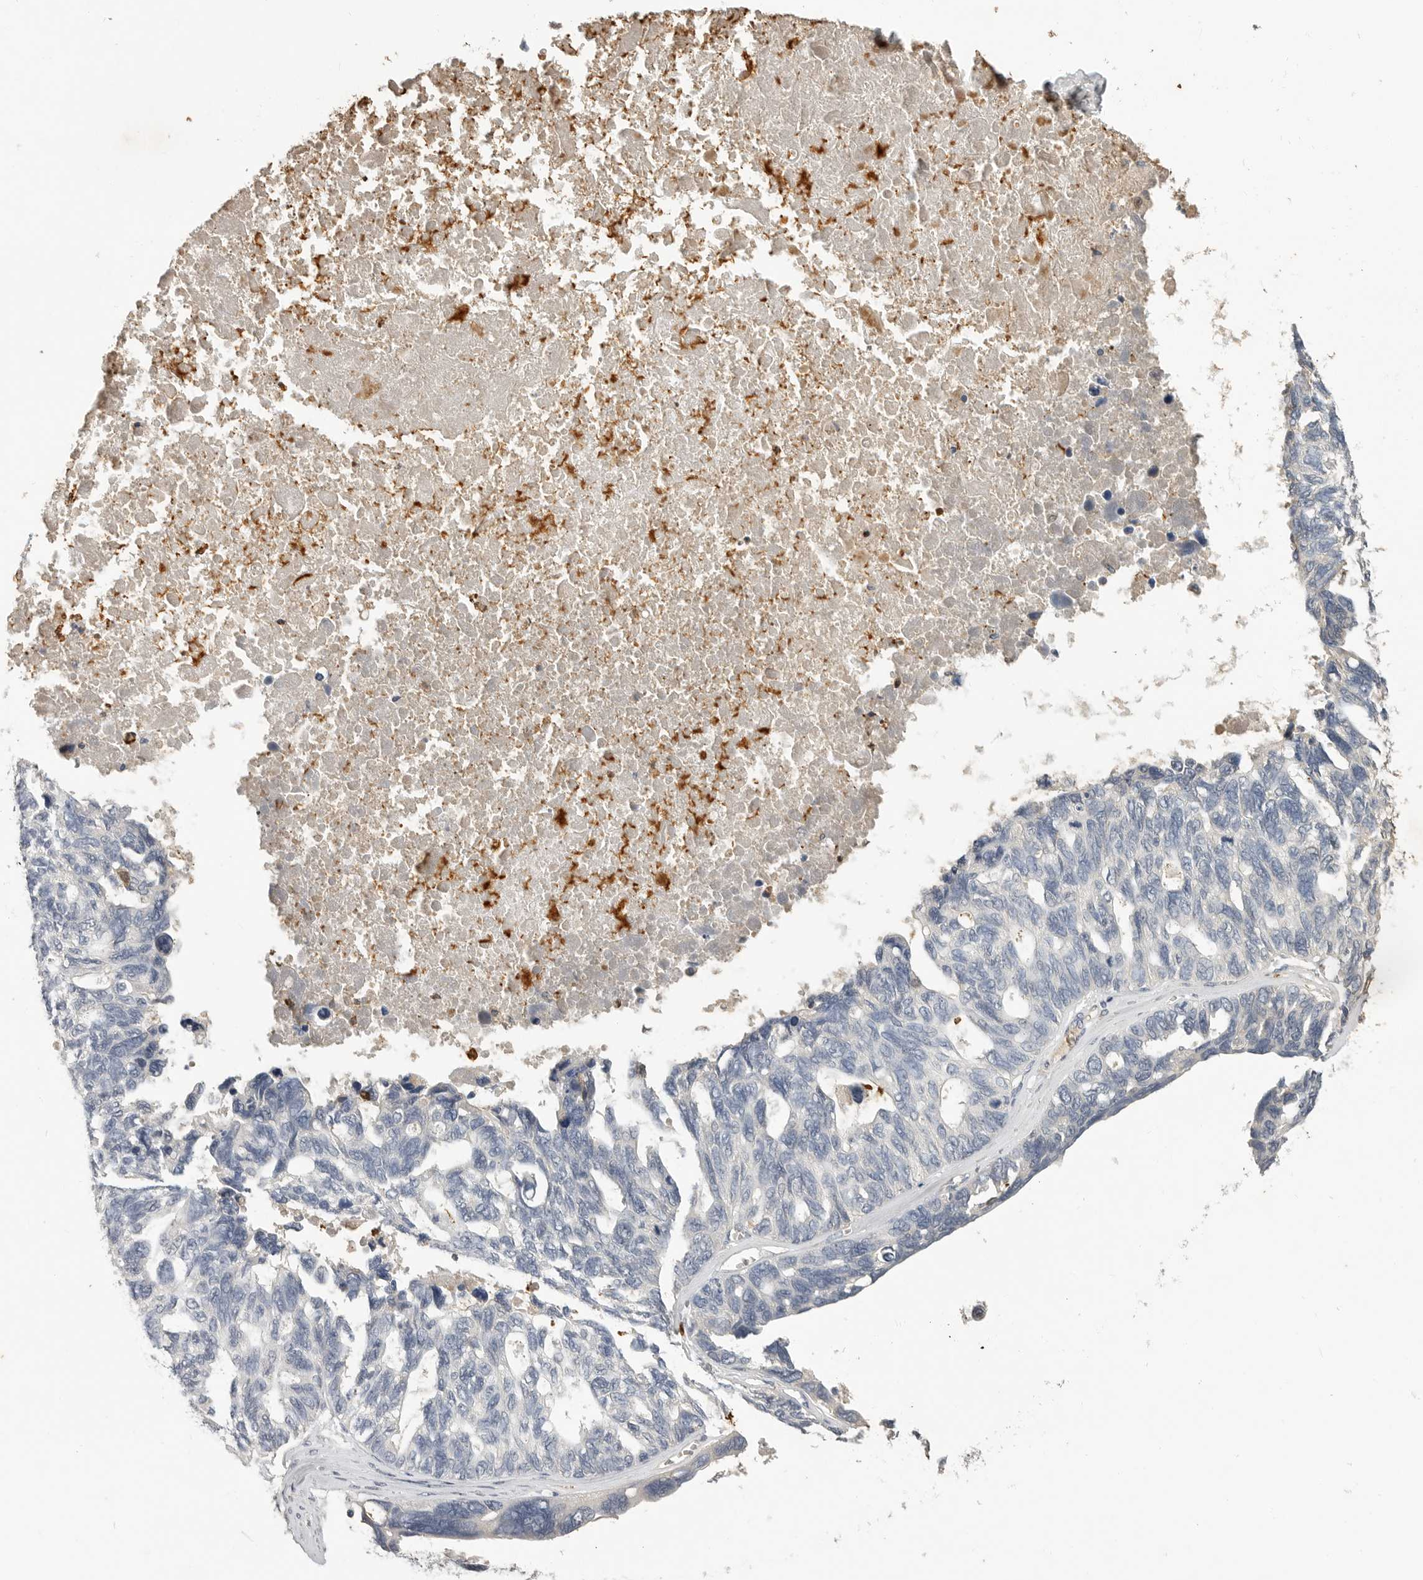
{"staining": {"intensity": "negative", "quantity": "none", "location": "none"}, "tissue": "ovarian cancer", "cell_type": "Tumor cells", "image_type": "cancer", "snomed": [{"axis": "morphology", "description": "Cystadenocarcinoma, serous, NOS"}, {"axis": "topography", "description": "Ovary"}], "caption": "Tumor cells are negative for brown protein staining in ovarian cancer.", "gene": "LTBR", "patient": {"sex": "female", "age": 79}}